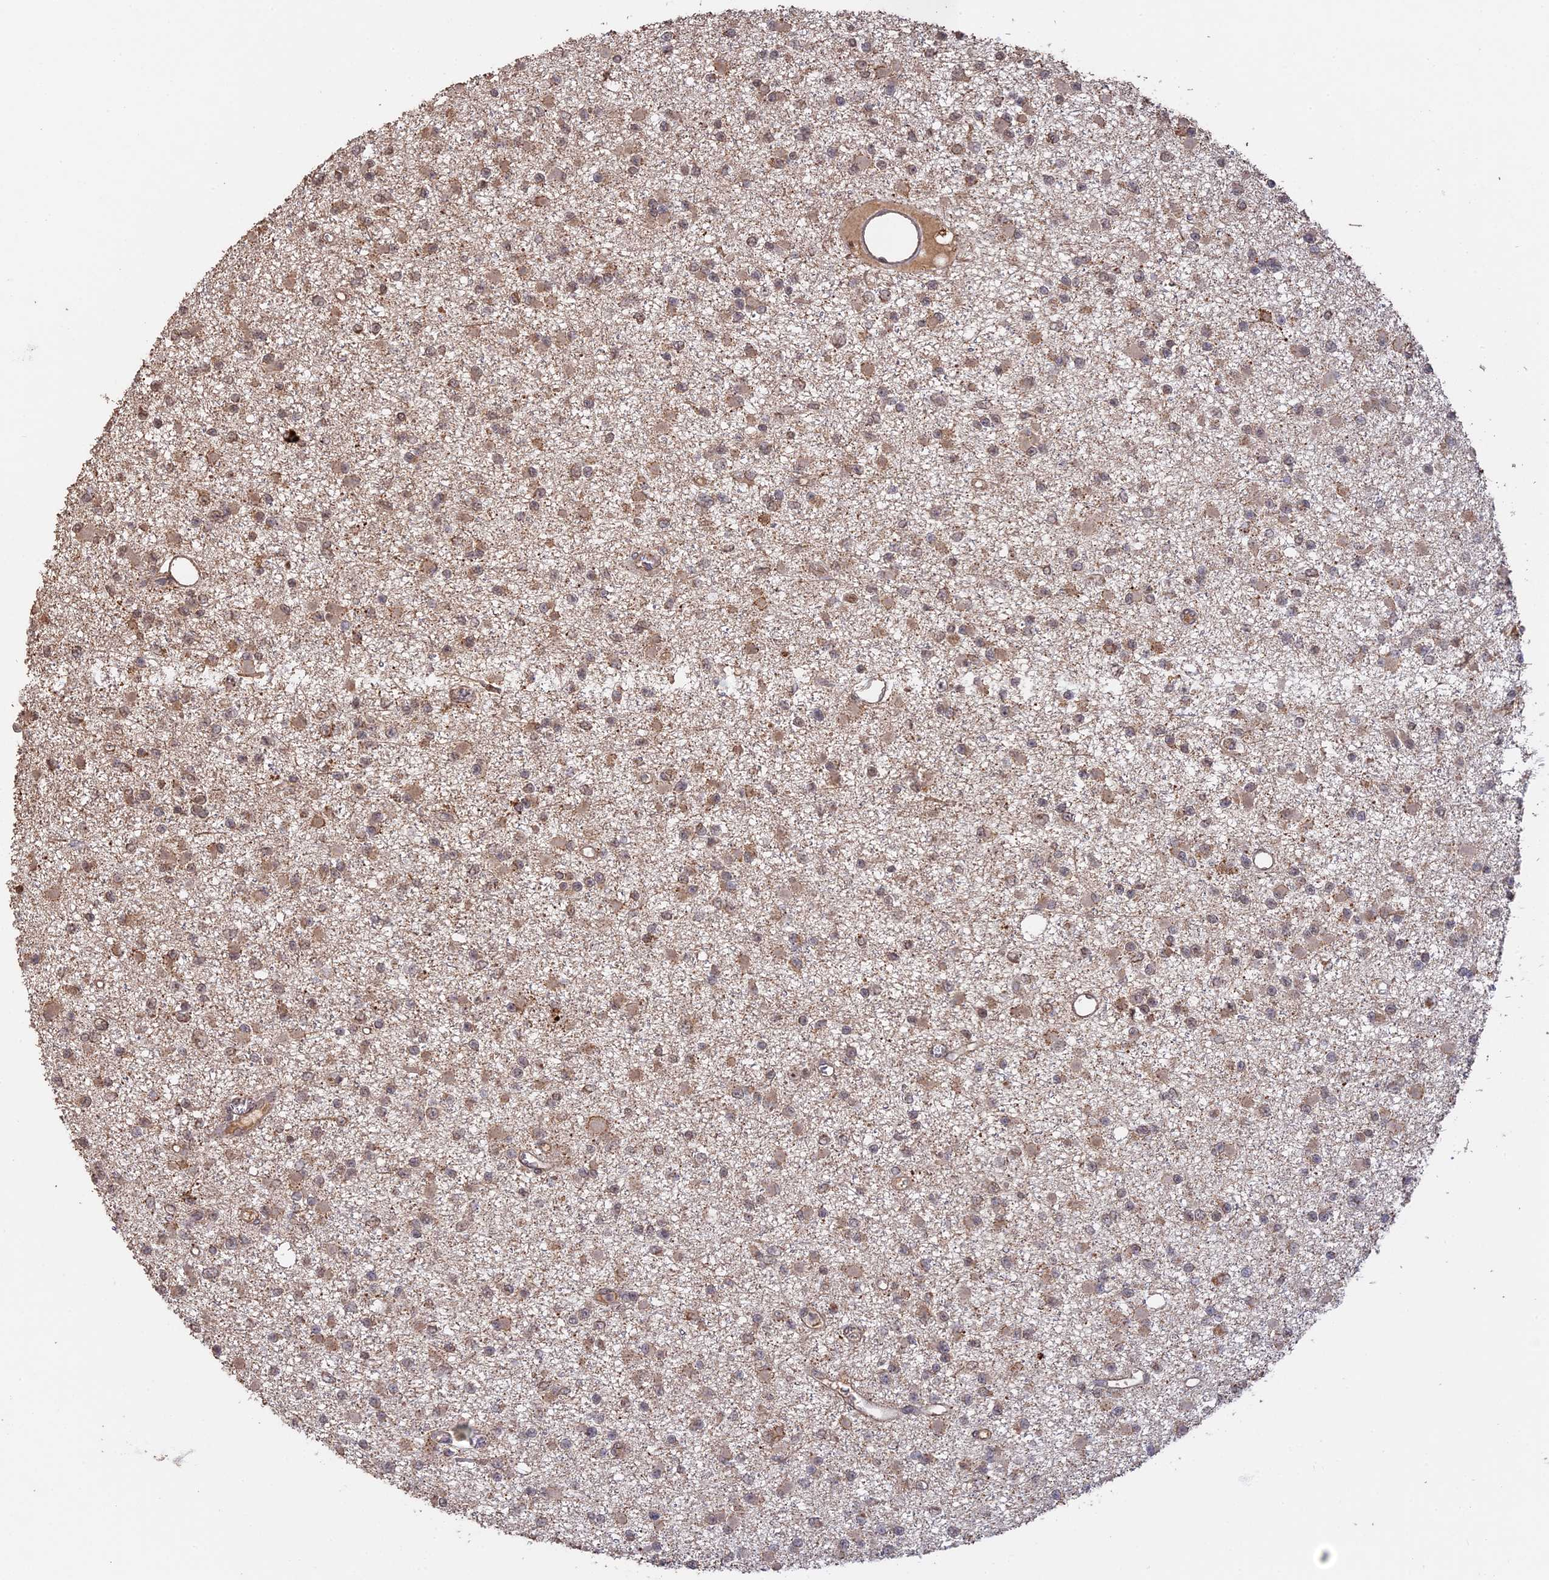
{"staining": {"intensity": "weak", "quantity": ">75%", "location": "cytoplasmic/membranous"}, "tissue": "glioma", "cell_type": "Tumor cells", "image_type": "cancer", "snomed": [{"axis": "morphology", "description": "Glioma, malignant, Low grade"}, {"axis": "topography", "description": "Brain"}], "caption": "IHC (DAB) staining of human glioma reveals weak cytoplasmic/membranous protein expression in approximately >75% of tumor cells.", "gene": "FAM210B", "patient": {"sex": "female", "age": 22}}